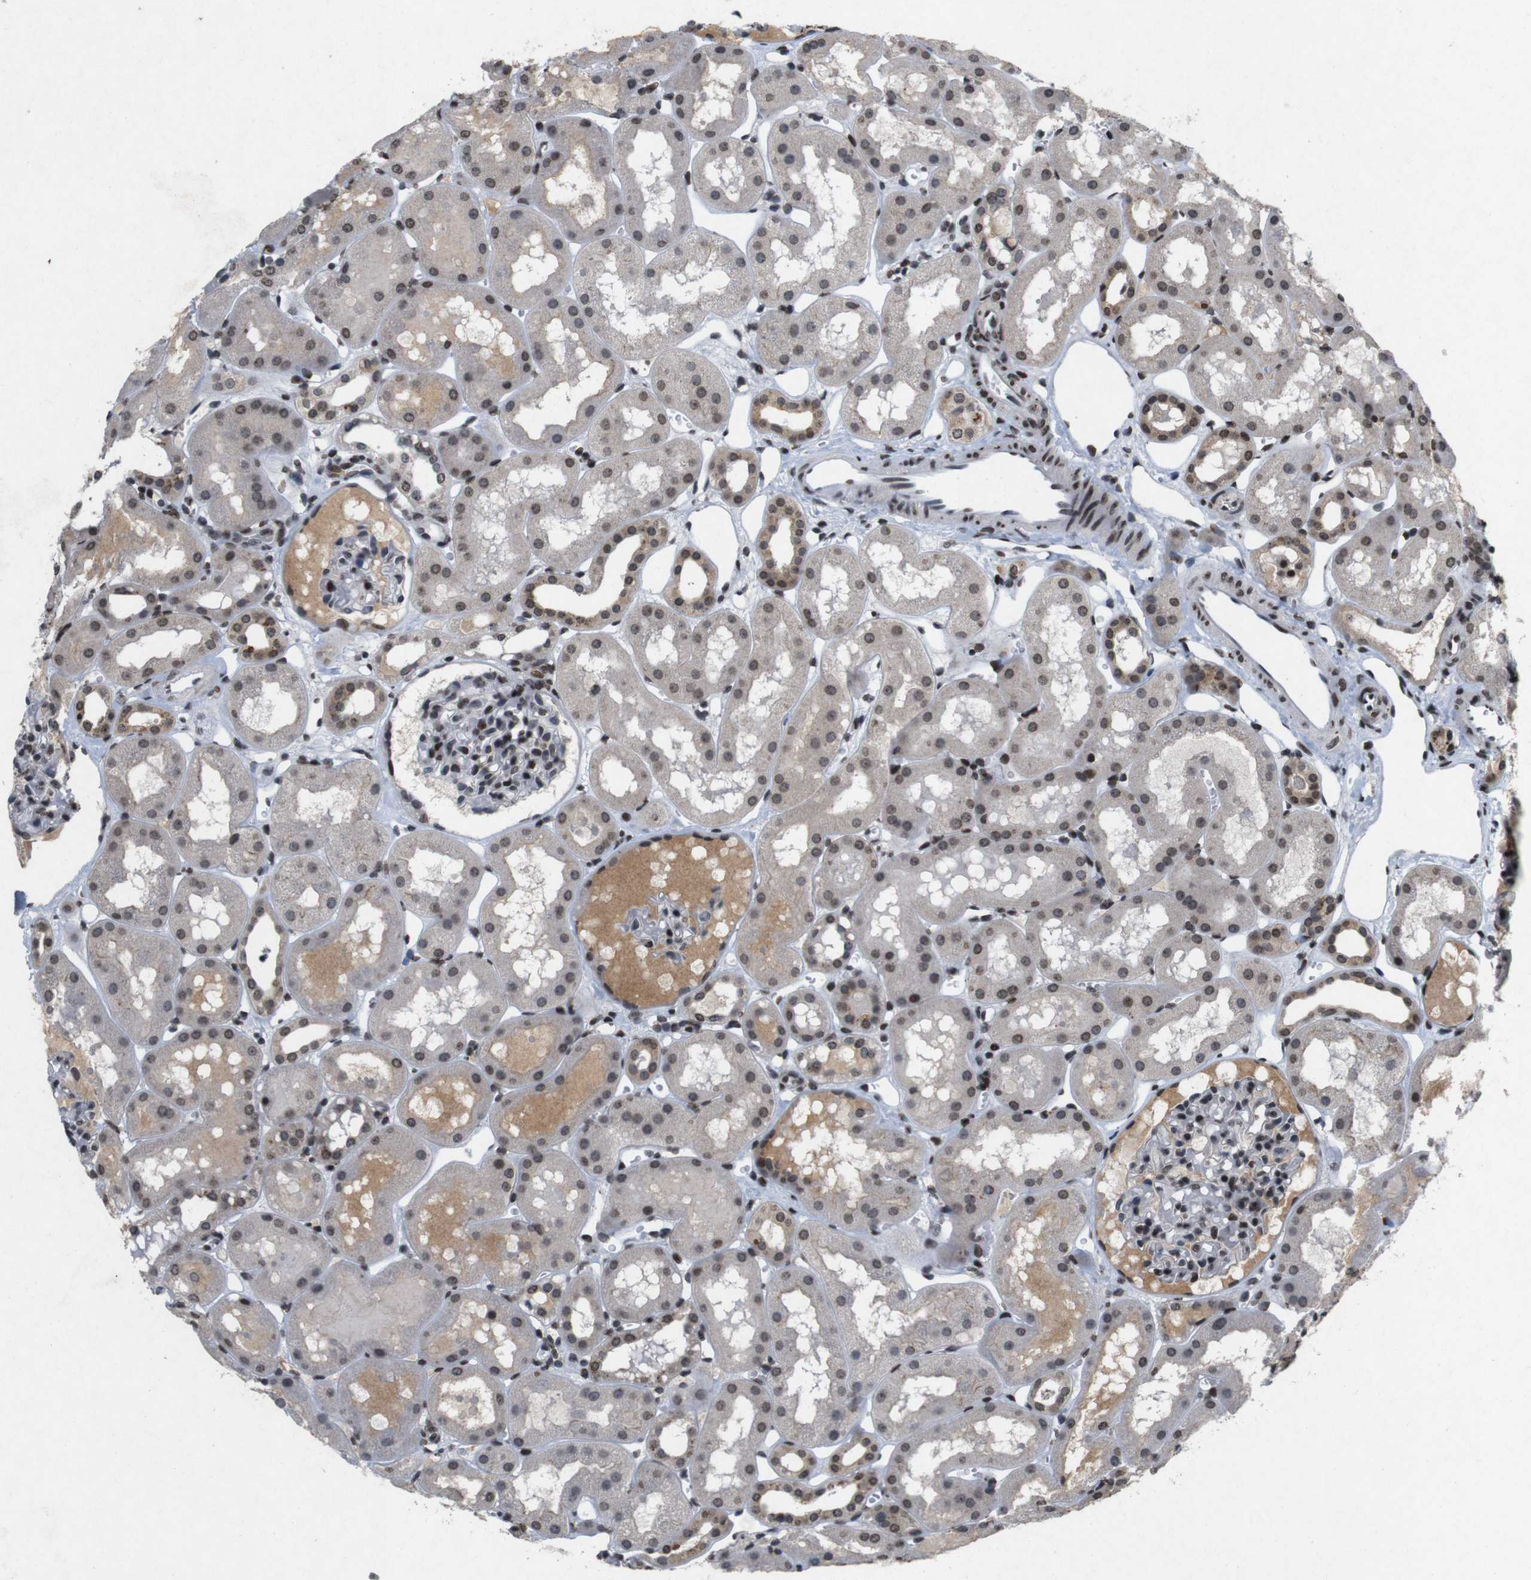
{"staining": {"intensity": "moderate", "quantity": ">75%", "location": "nuclear"}, "tissue": "kidney", "cell_type": "Cells in glomeruli", "image_type": "normal", "snomed": [{"axis": "morphology", "description": "Normal tissue, NOS"}, {"axis": "topography", "description": "Kidney"}, {"axis": "topography", "description": "Urinary bladder"}], "caption": "Immunohistochemical staining of normal kidney exhibits medium levels of moderate nuclear positivity in about >75% of cells in glomeruli.", "gene": "MAGEH1", "patient": {"sex": "male", "age": 16}}